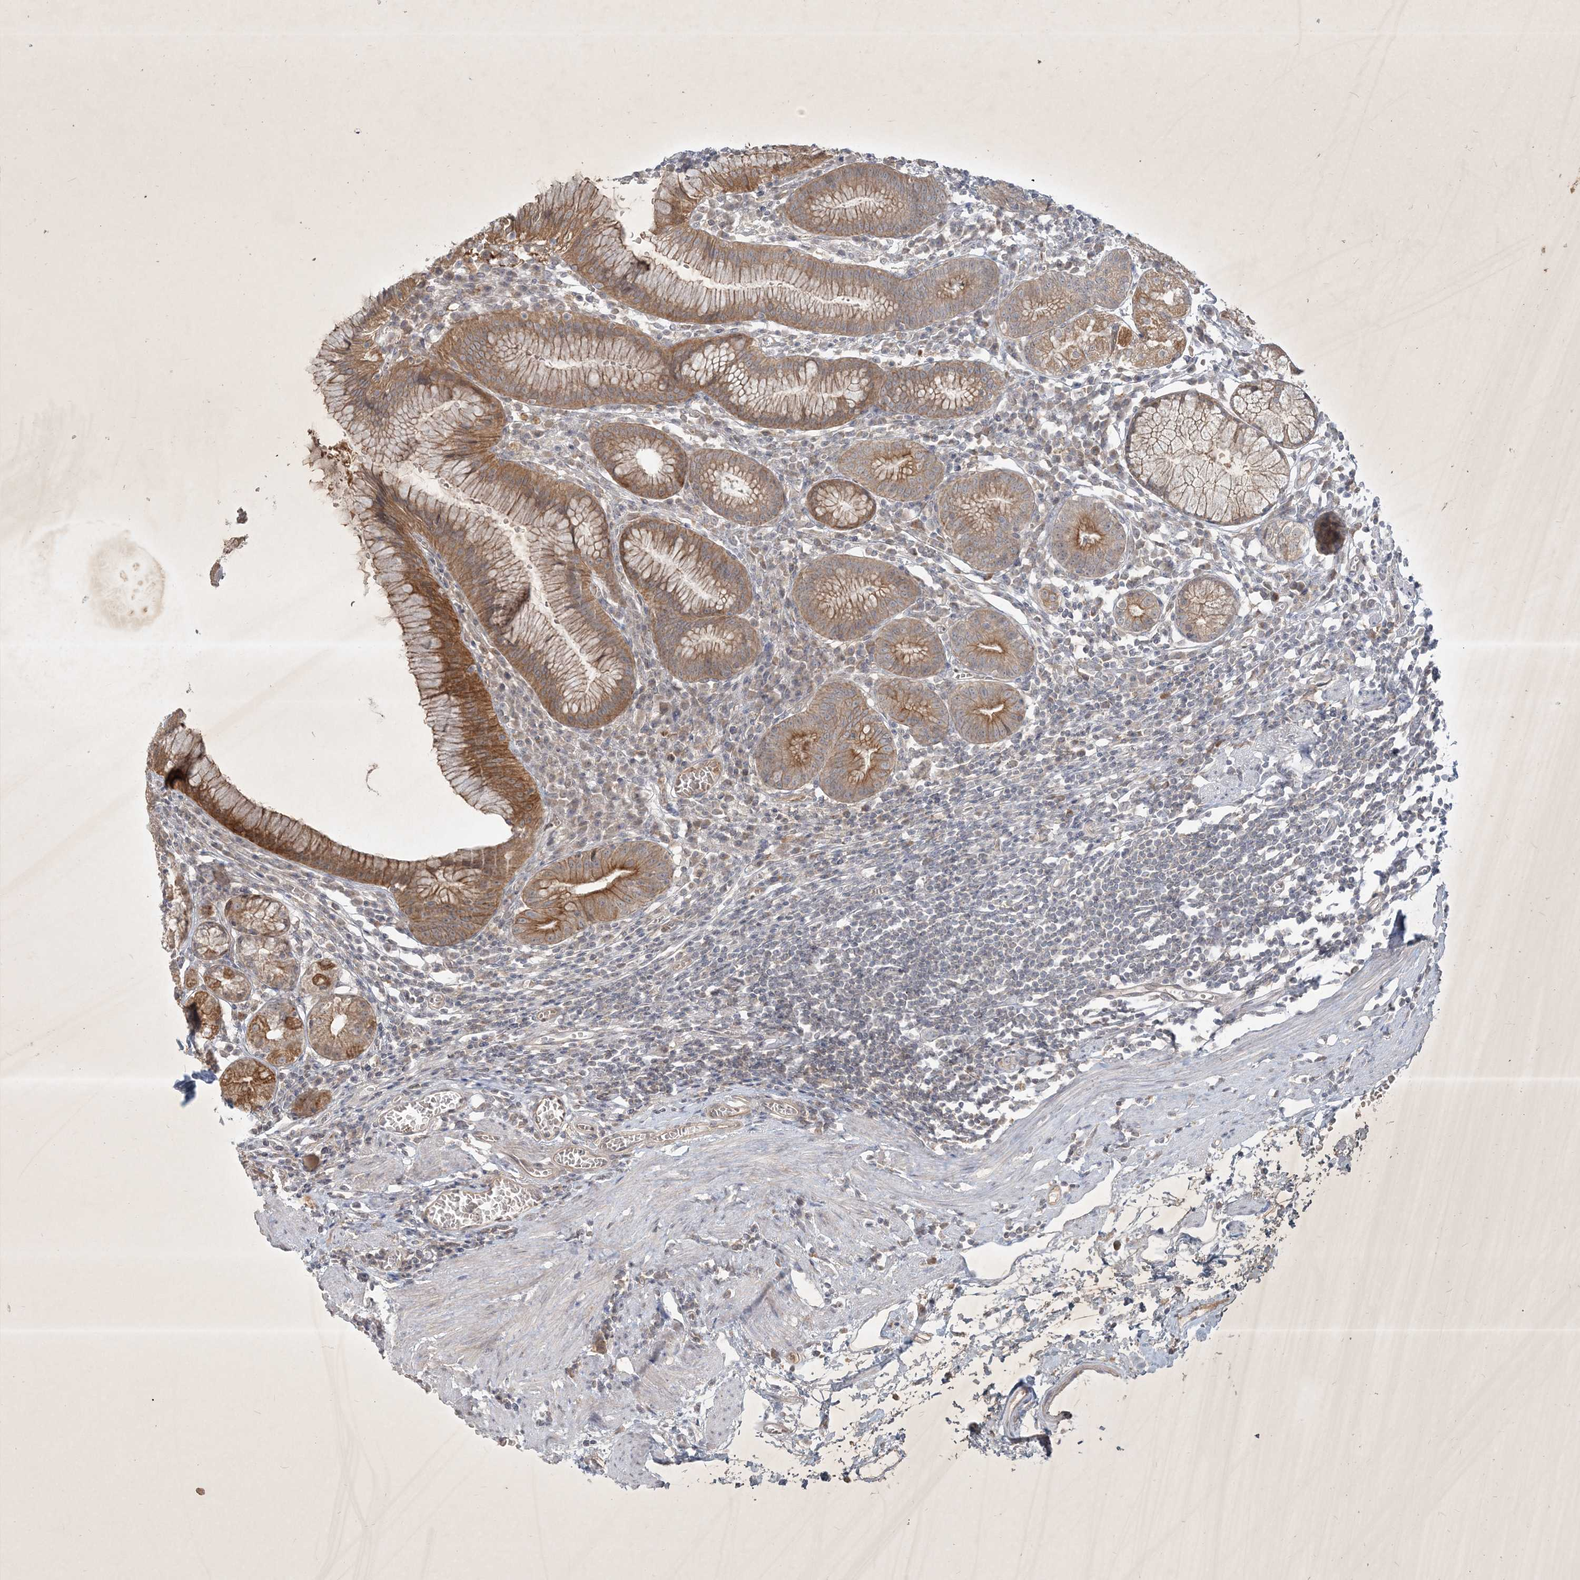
{"staining": {"intensity": "moderate", "quantity": ">75%", "location": "cytoplasmic/membranous"}, "tissue": "stomach", "cell_type": "Glandular cells", "image_type": "normal", "snomed": [{"axis": "morphology", "description": "Normal tissue, NOS"}, {"axis": "topography", "description": "Stomach"}], "caption": "DAB (3,3'-diaminobenzidine) immunohistochemical staining of normal stomach shows moderate cytoplasmic/membranous protein staining in approximately >75% of glandular cells.", "gene": "BOD1L2", "patient": {"sex": "male", "age": 55}}